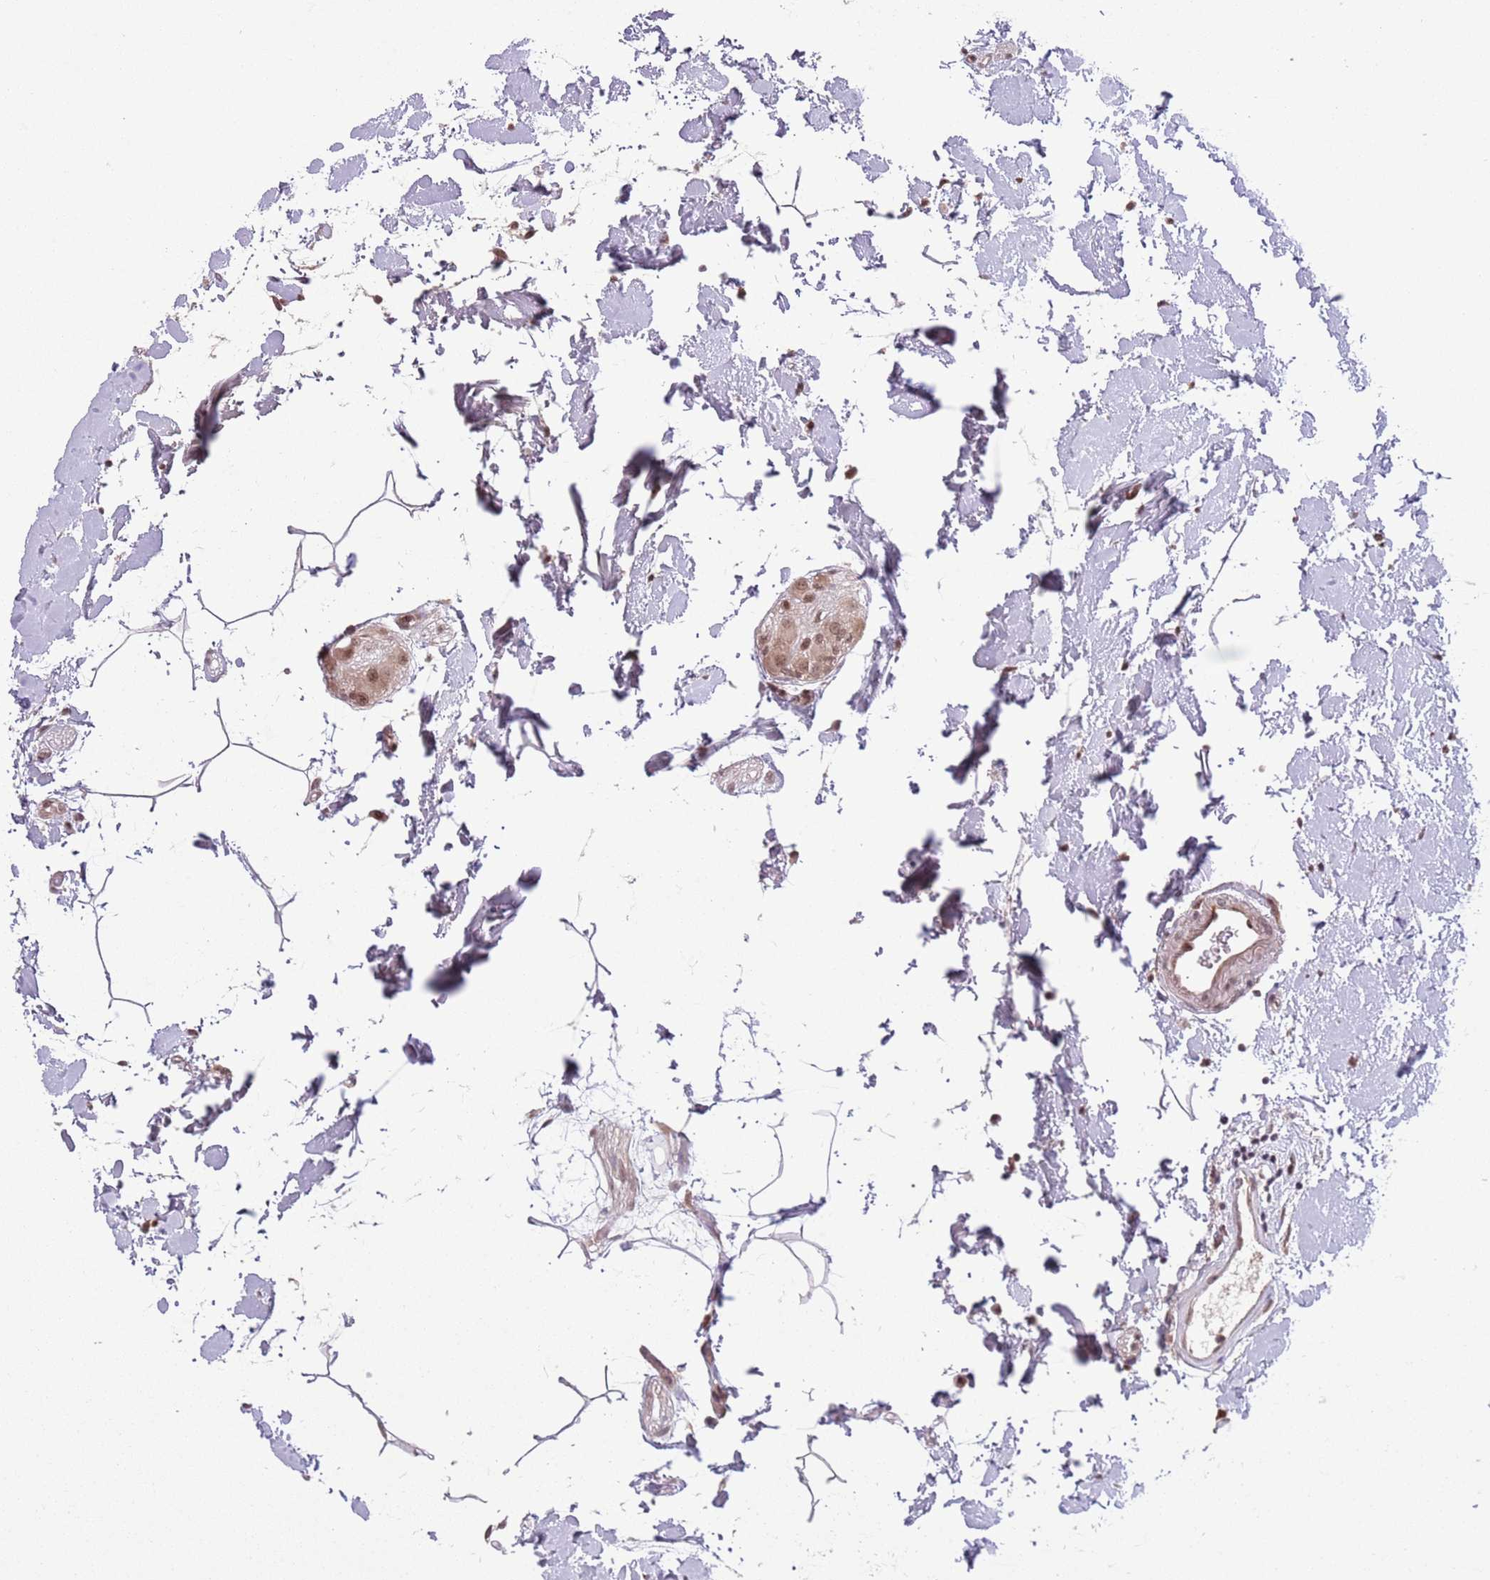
{"staining": {"intensity": "moderate", "quantity": ">75%", "location": "cytoplasmic/membranous,nuclear"}, "tissue": "colon", "cell_type": "Endothelial cells", "image_type": "normal", "snomed": [{"axis": "morphology", "description": "Normal tissue, NOS"}, {"axis": "topography", "description": "Colon"}], "caption": "Endothelial cells display moderate cytoplasmic/membranous,nuclear positivity in about >75% of cells in benign colon.", "gene": "SIPA1L3", "patient": {"sex": "female", "age": 84}}